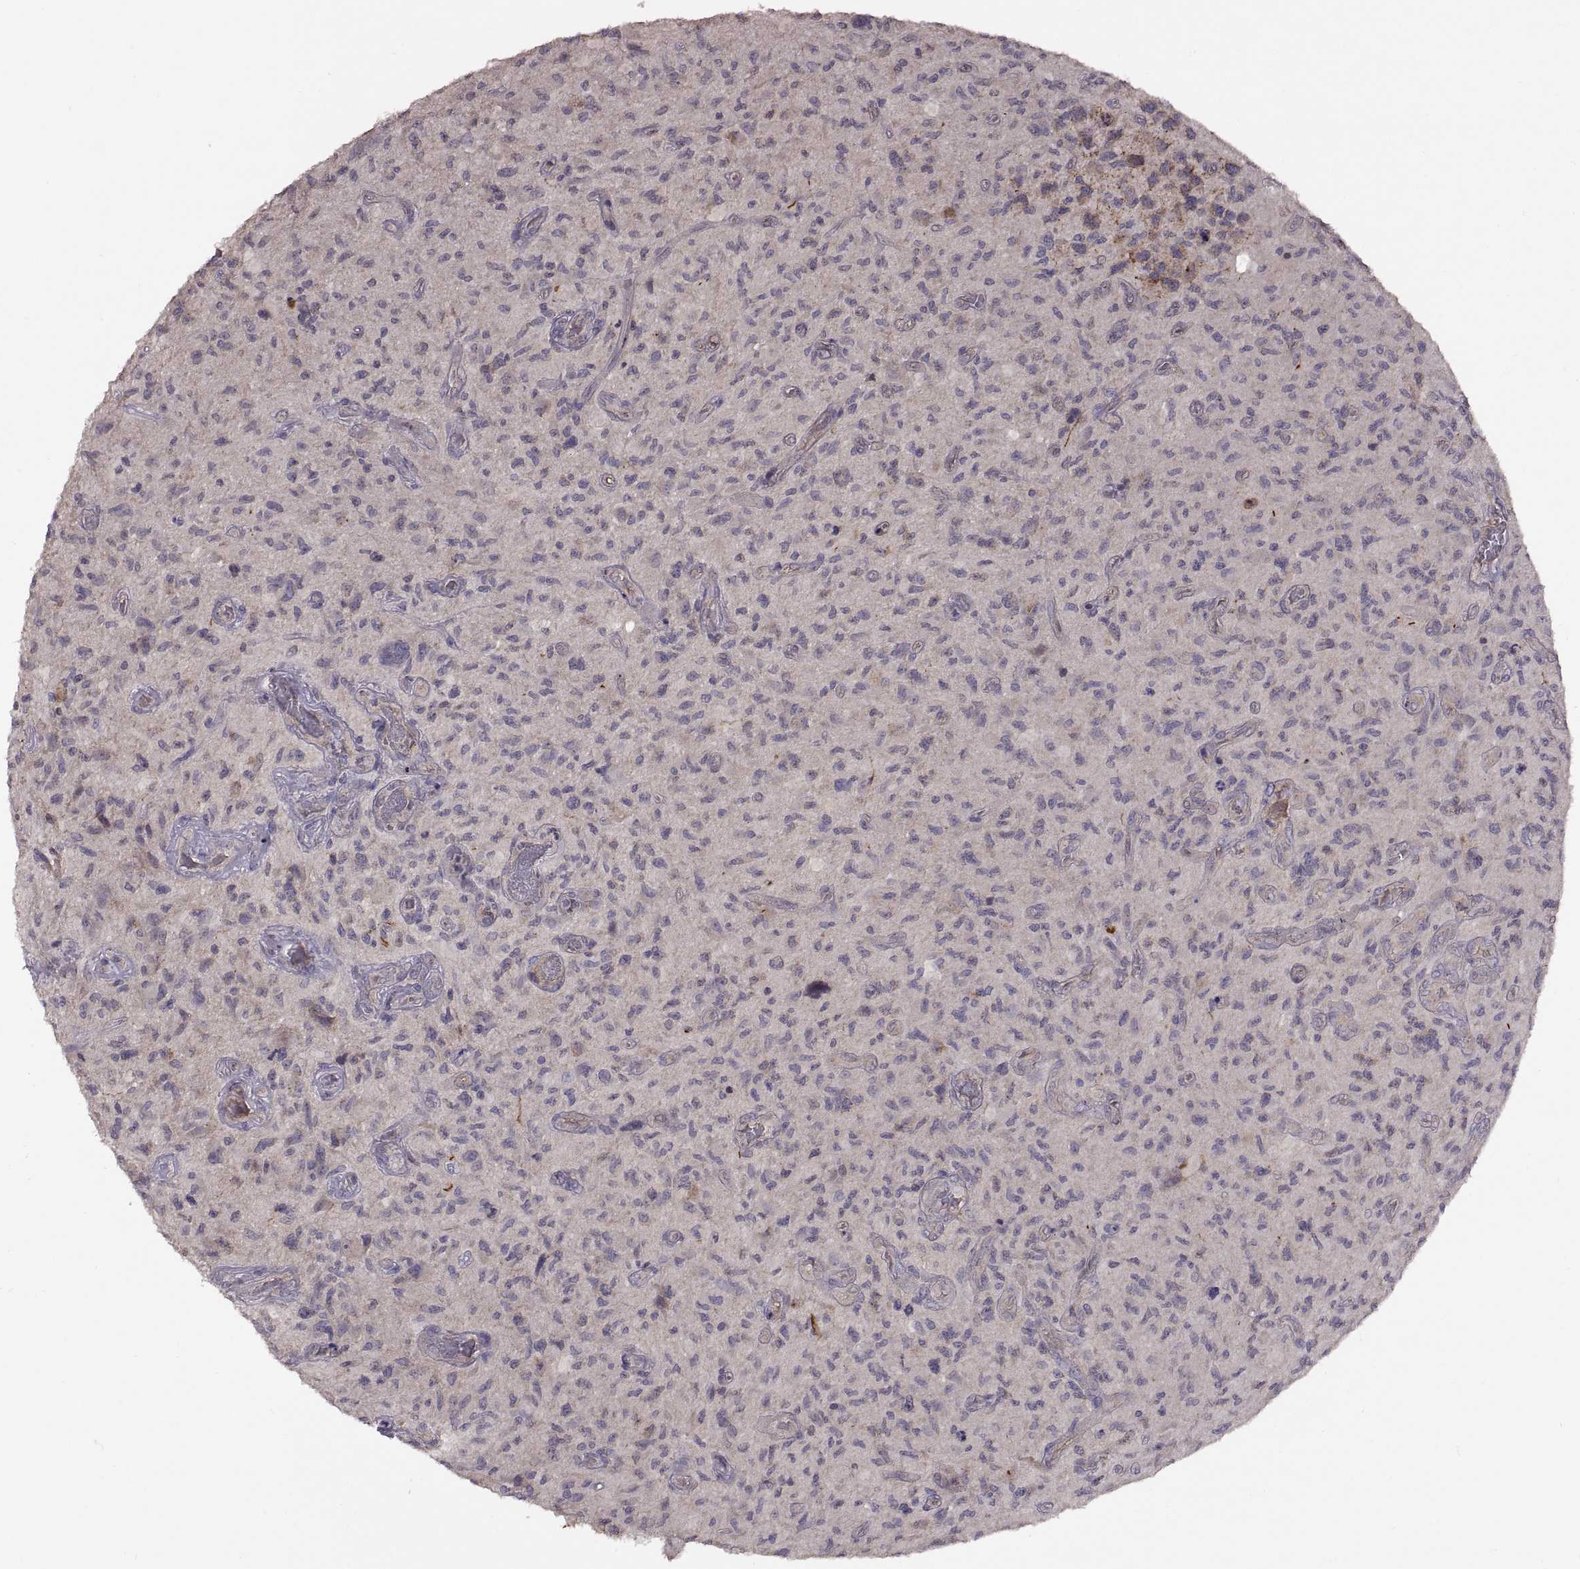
{"staining": {"intensity": "negative", "quantity": "none", "location": "none"}, "tissue": "glioma", "cell_type": "Tumor cells", "image_type": "cancer", "snomed": [{"axis": "morphology", "description": "Glioma, malignant, NOS"}, {"axis": "morphology", "description": "Glioma, malignant, High grade"}, {"axis": "topography", "description": "Brain"}], "caption": "Immunohistochemistry of glioma displays no positivity in tumor cells.", "gene": "NMNAT2", "patient": {"sex": "female", "age": 71}}